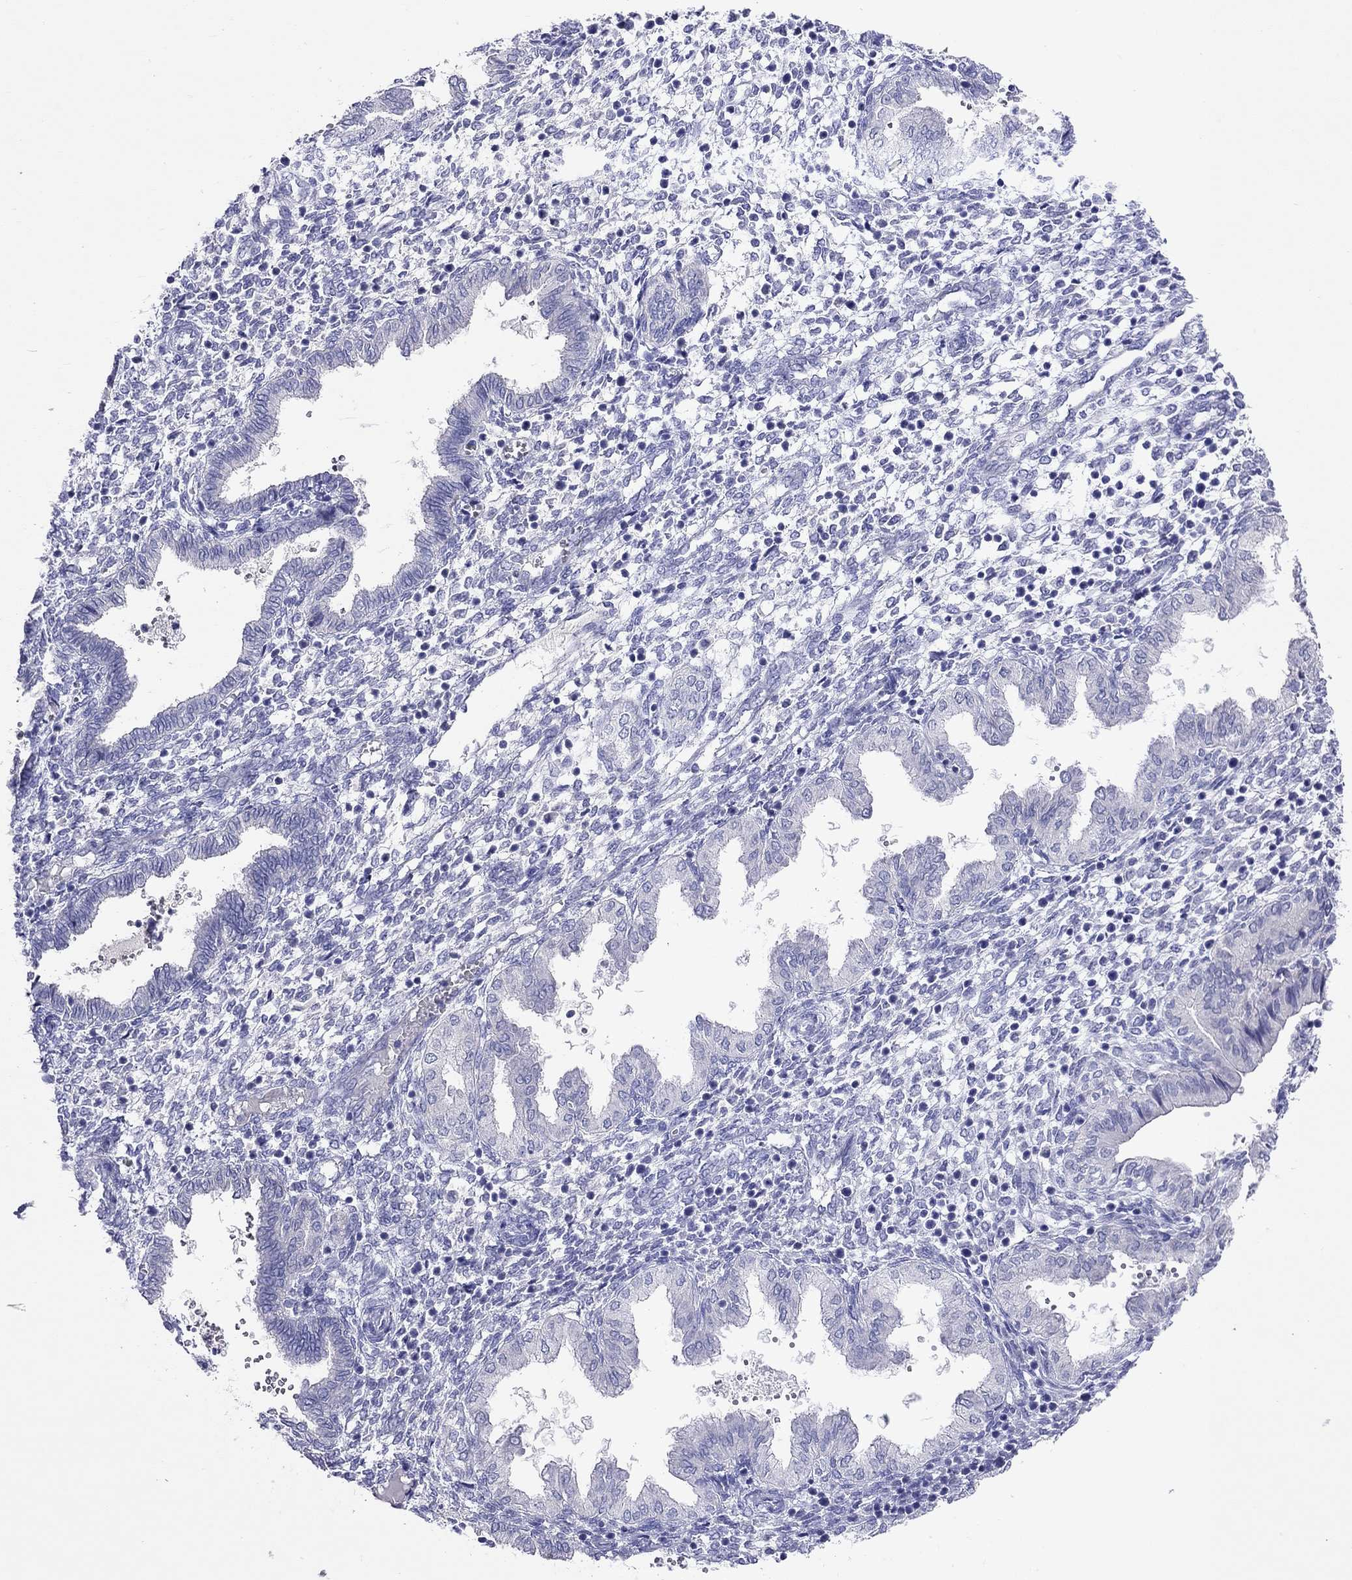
{"staining": {"intensity": "negative", "quantity": "none", "location": "none"}, "tissue": "endometrium", "cell_type": "Cells in endometrial stroma", "image_type": "normal", "snomed": [{"axis": "morphology", "description": "Normal tissue, NOS"}, {"axis": "topography", "description": "Endometrium"}], "caption": "High power microscopy micrograph of an IHC histopathology image of benign endometrium, revealing no significant expression in cells in endometrial stroma.", "gene": "CAPNS2", "patient": {"sex": "female", "age": 43}}